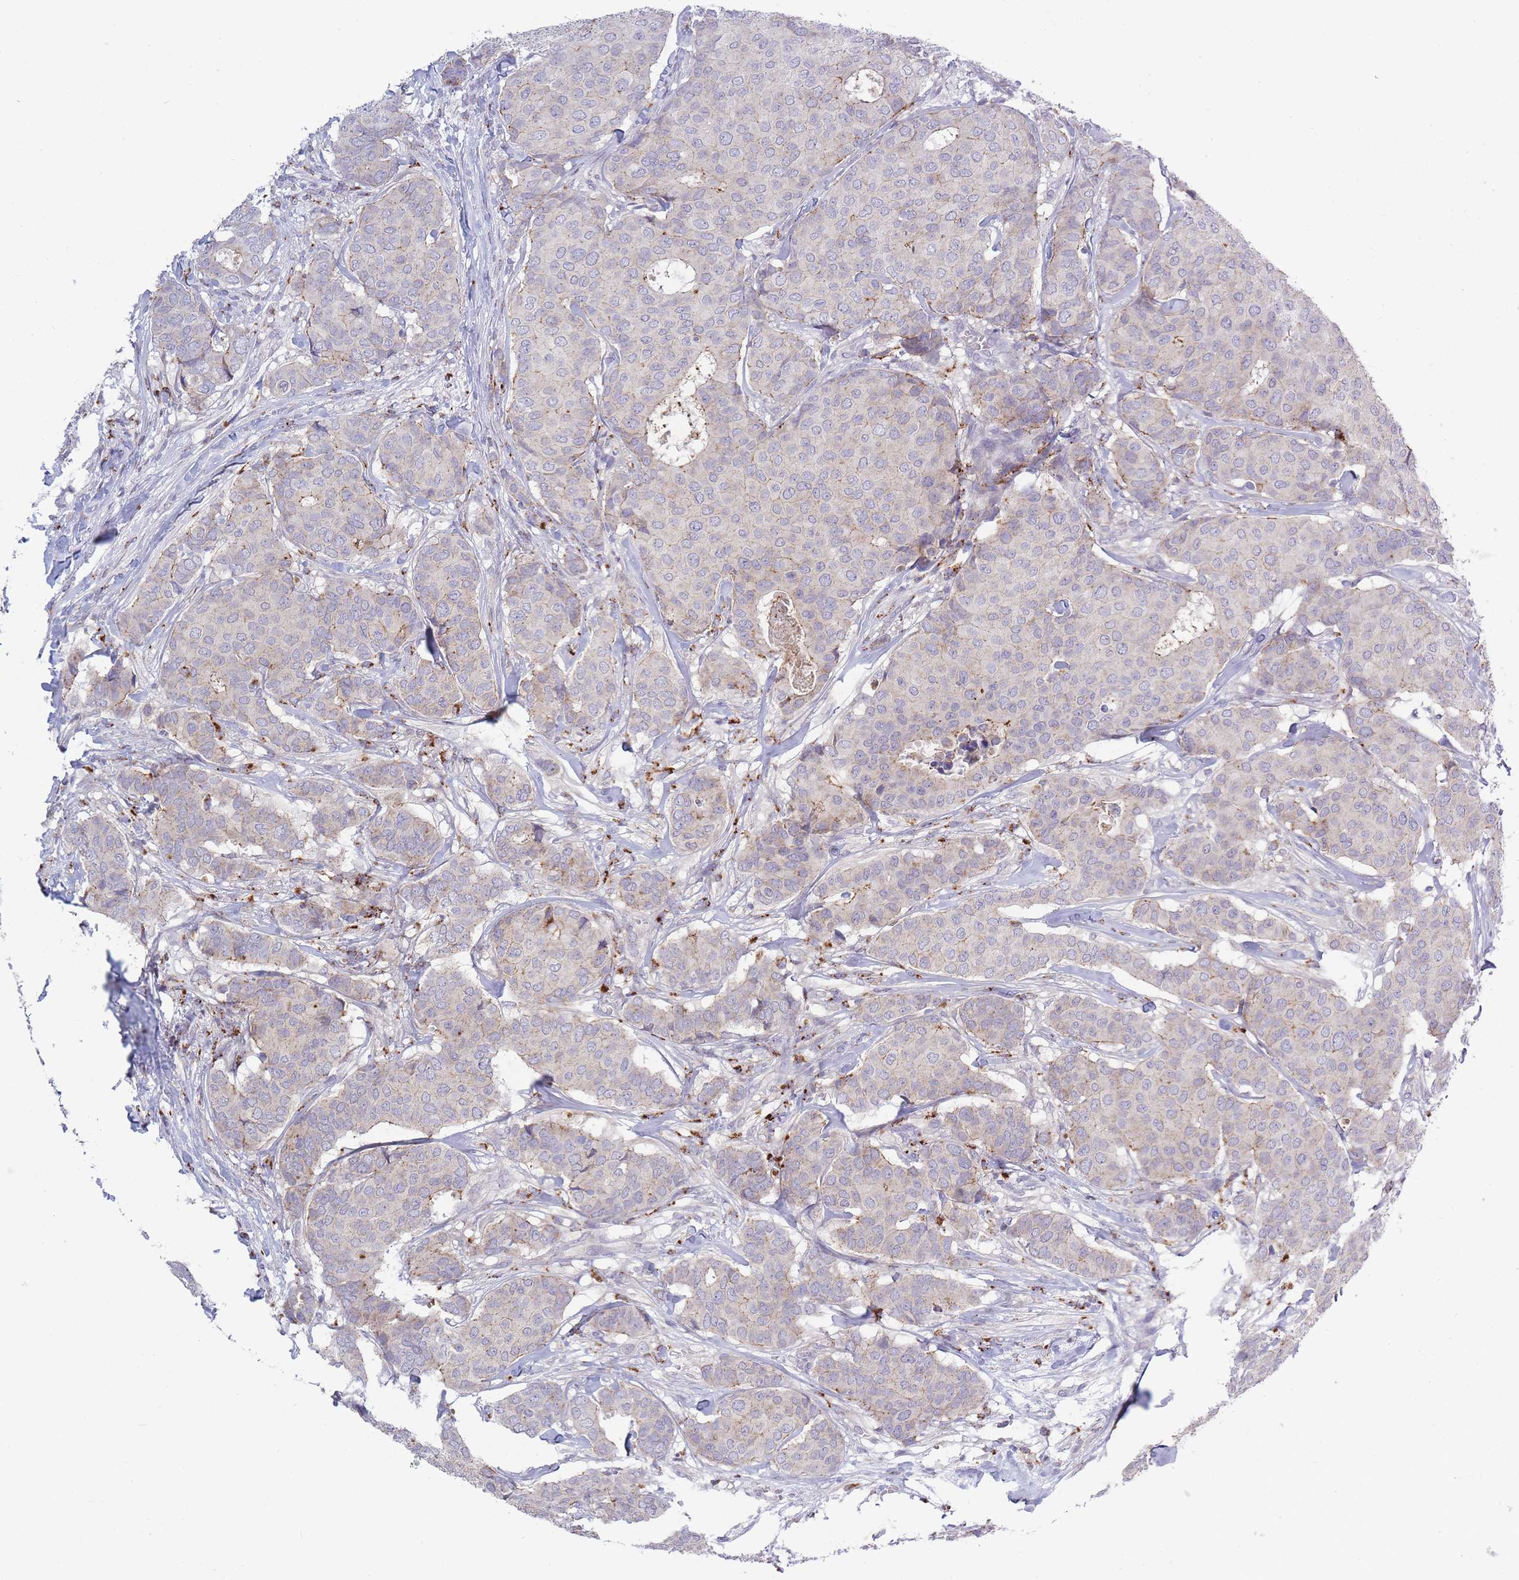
{"staining": {"intensity": "negative", "quantity": "none", "location": "none"}, "tissue": "breast cancer", "cell_type": "Tumor cells", "image_type": "cancer", "snomed": [{"axis": "morphology", "description": "Duct carcinoma"}, {"axis": "topography", "description": "Breast"}], "caption": "IHC micrograph of neoplastic tissue: human breast intraductal carcinoma stained with DAB demonstrates no significant protein positivity in tumor cells.", "gene": "TRIM61", "patient": {"sex": "female", "age": 75}}